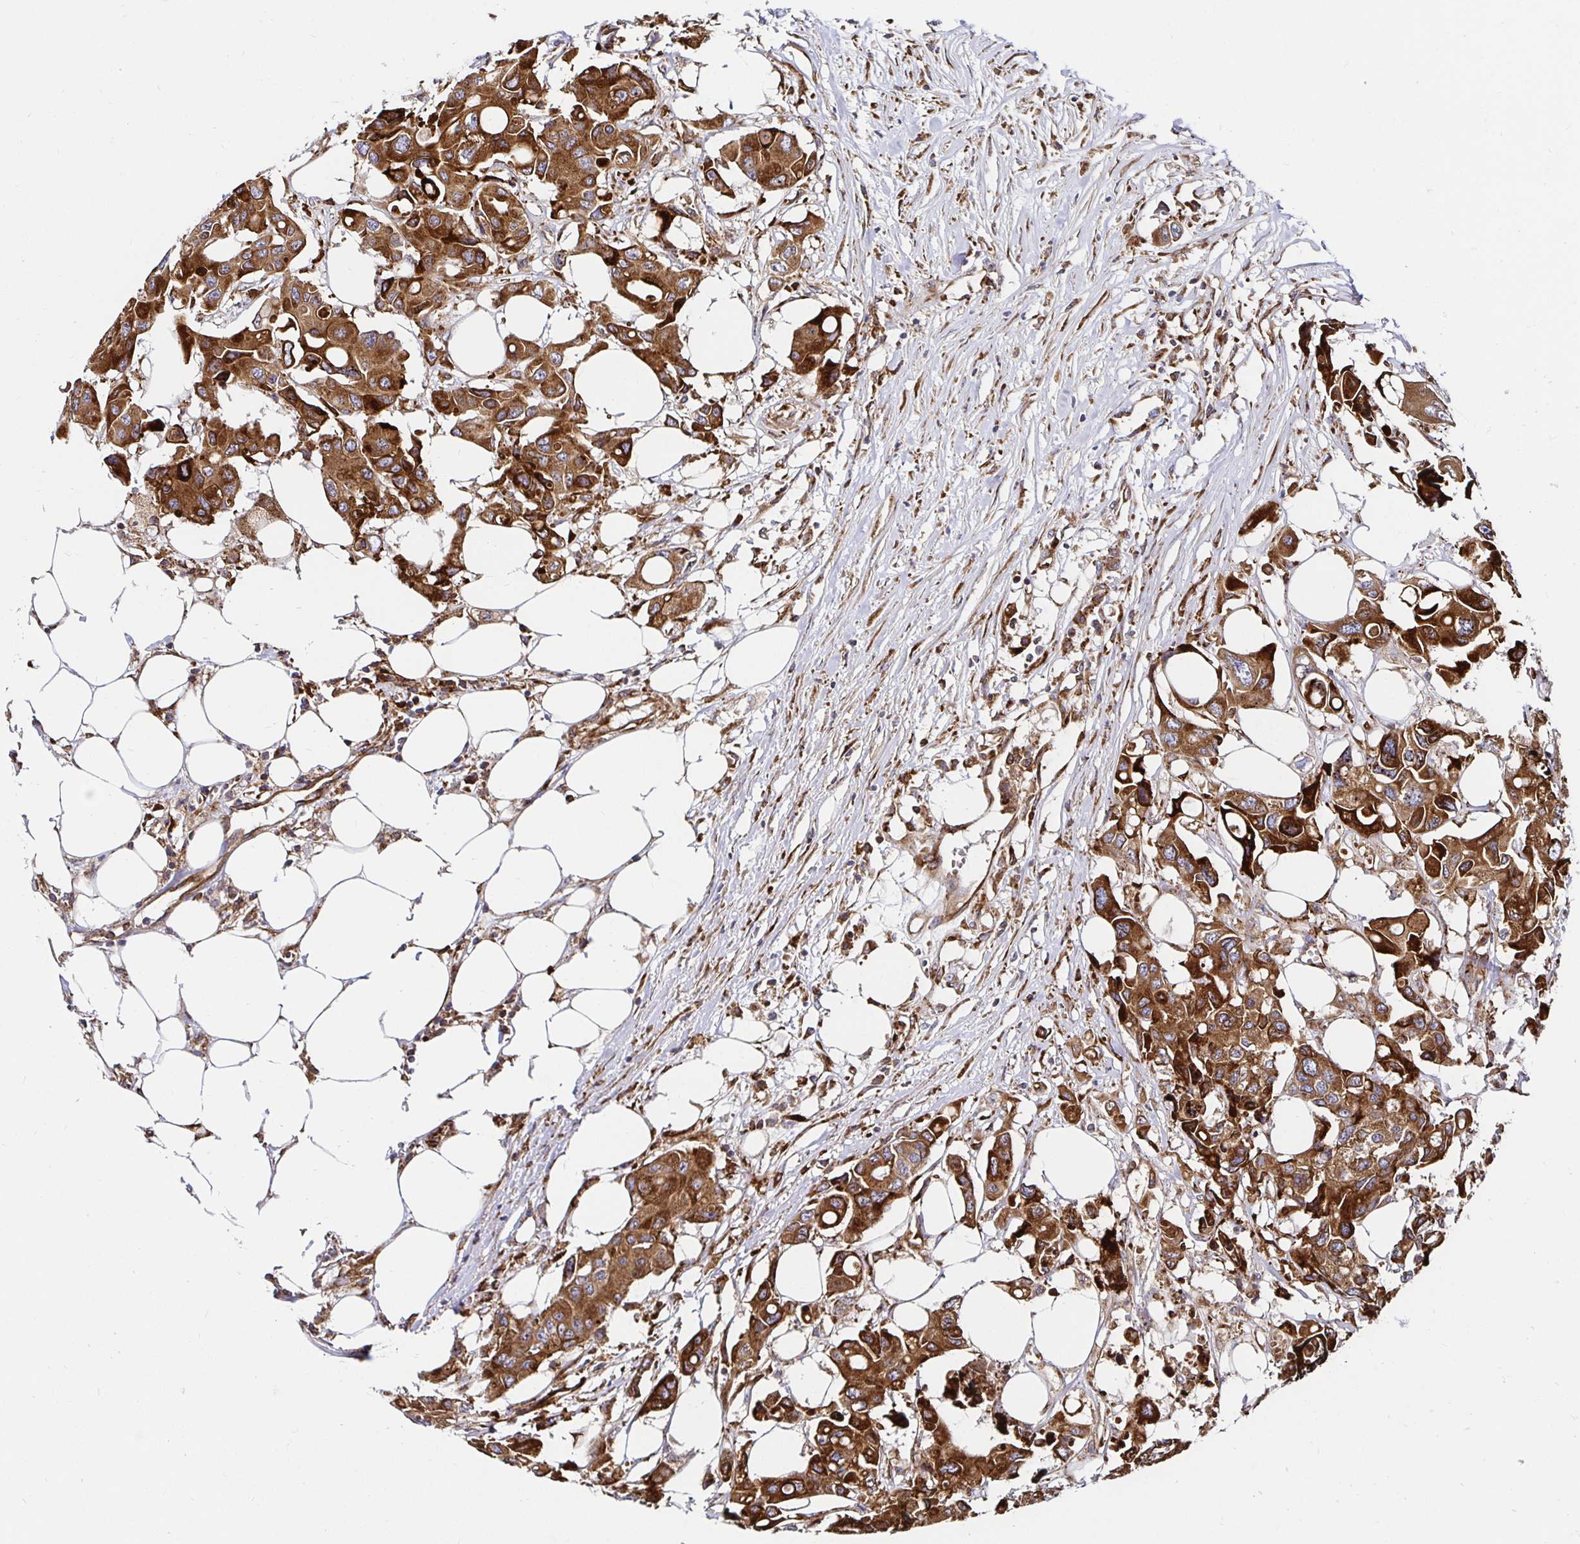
{"staining": {"intensity": "strong", "quantity": ">75%", "location": "cytoplasmic/membranous"}, "tissue": "colorectal cancer", "cell_type": "Tumor cells", "image_type": "cancer", "snomed": [{"axis": "morphology", "description": "Adenocarcinoma, NOS"}, {"axis": "topography", "description": "Colon"}], "caption": "IHC of human colorectal cancer (adenocarcinoma) exhibits high levels of strong cytoplasmic/membranous staining in approximately >75% of tumor cells. The staining is performed using DAB brown chromogen to label protein expression. The nuclei are counter-stained blue using hematoxylin.", "gene": "SMYD3", "patient": {"sex": "male", "age": 77}}